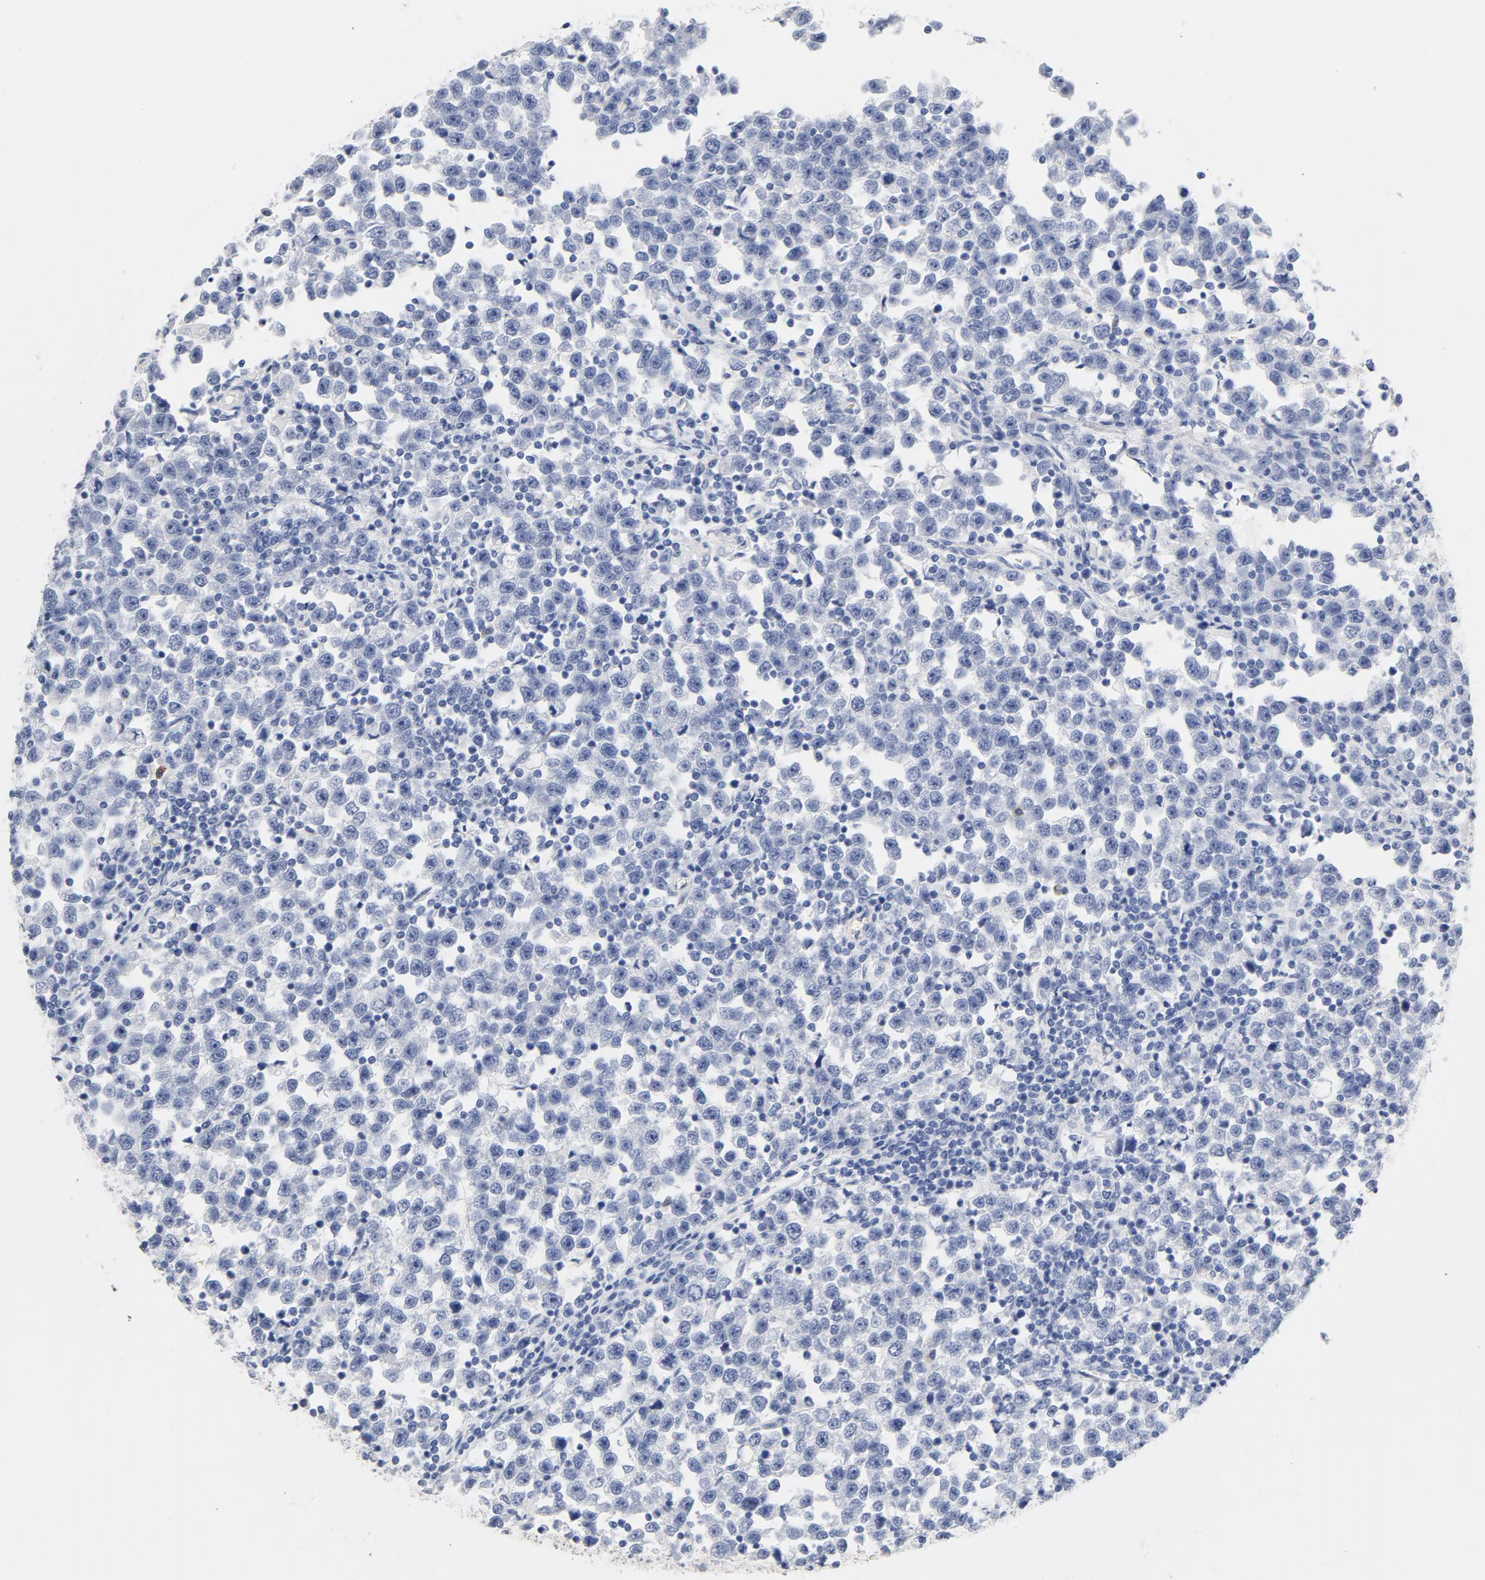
{"staining": {"intensity": "negative", "quantity": "none", "location": "none"}, "tissue": "testis cancer", "cell_type": "Tumor cells", "image_type": "cancer", "snomed": [{"axis": "morphology", "description": "Seminoma, NOS"}, {"axis": "topography", "description": "Testis"}], "caption": "An immunohistochemistry micrograph of testis seminoma is shown. There is no staining in tumor cells of testis seminoma.", "gene": "HOMER1", "patient": {"sex": "male", "age": 43}}